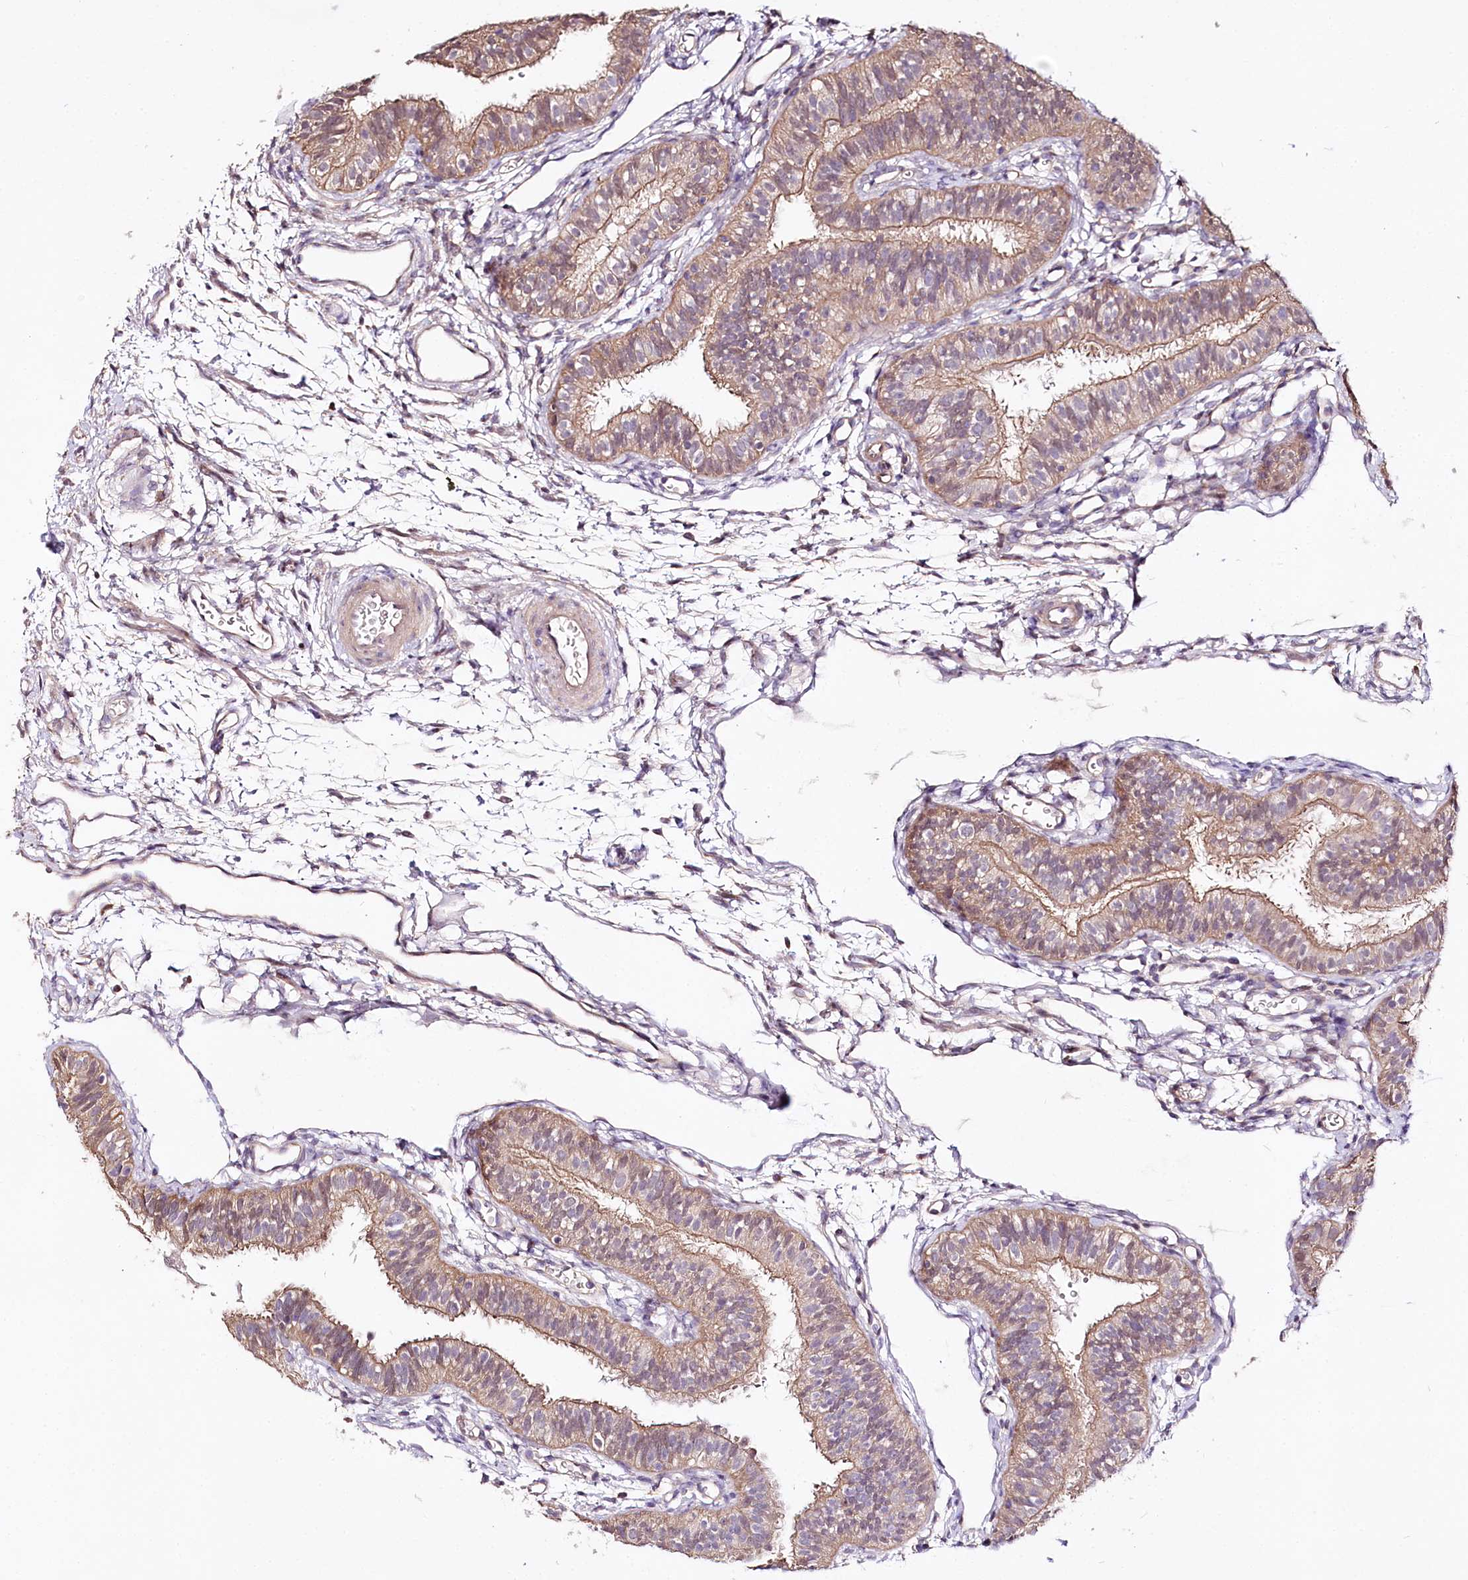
{"staining": {"intensity": "moderate", "quantity": ">75%", "location": "cytoplasmic/membranous"}, "tissue": "fallopian tube", "cell_type": "Glandular cells", "image_type": "normal", "snomed": [{"axis": "morphology", "description": "Normal tissue, NOS"}, {"axis": "topography", "description": "Fallopian tube"}], "caption": "About >75% of glandular cells in unremarkable human fallopian tube demonstrate moderate cytoplasmic/membranous protein staining as visualized by brown immunohistochemical staining.", "gene": "ZNF226", "patient": {"sex": "female", "age": 35}}